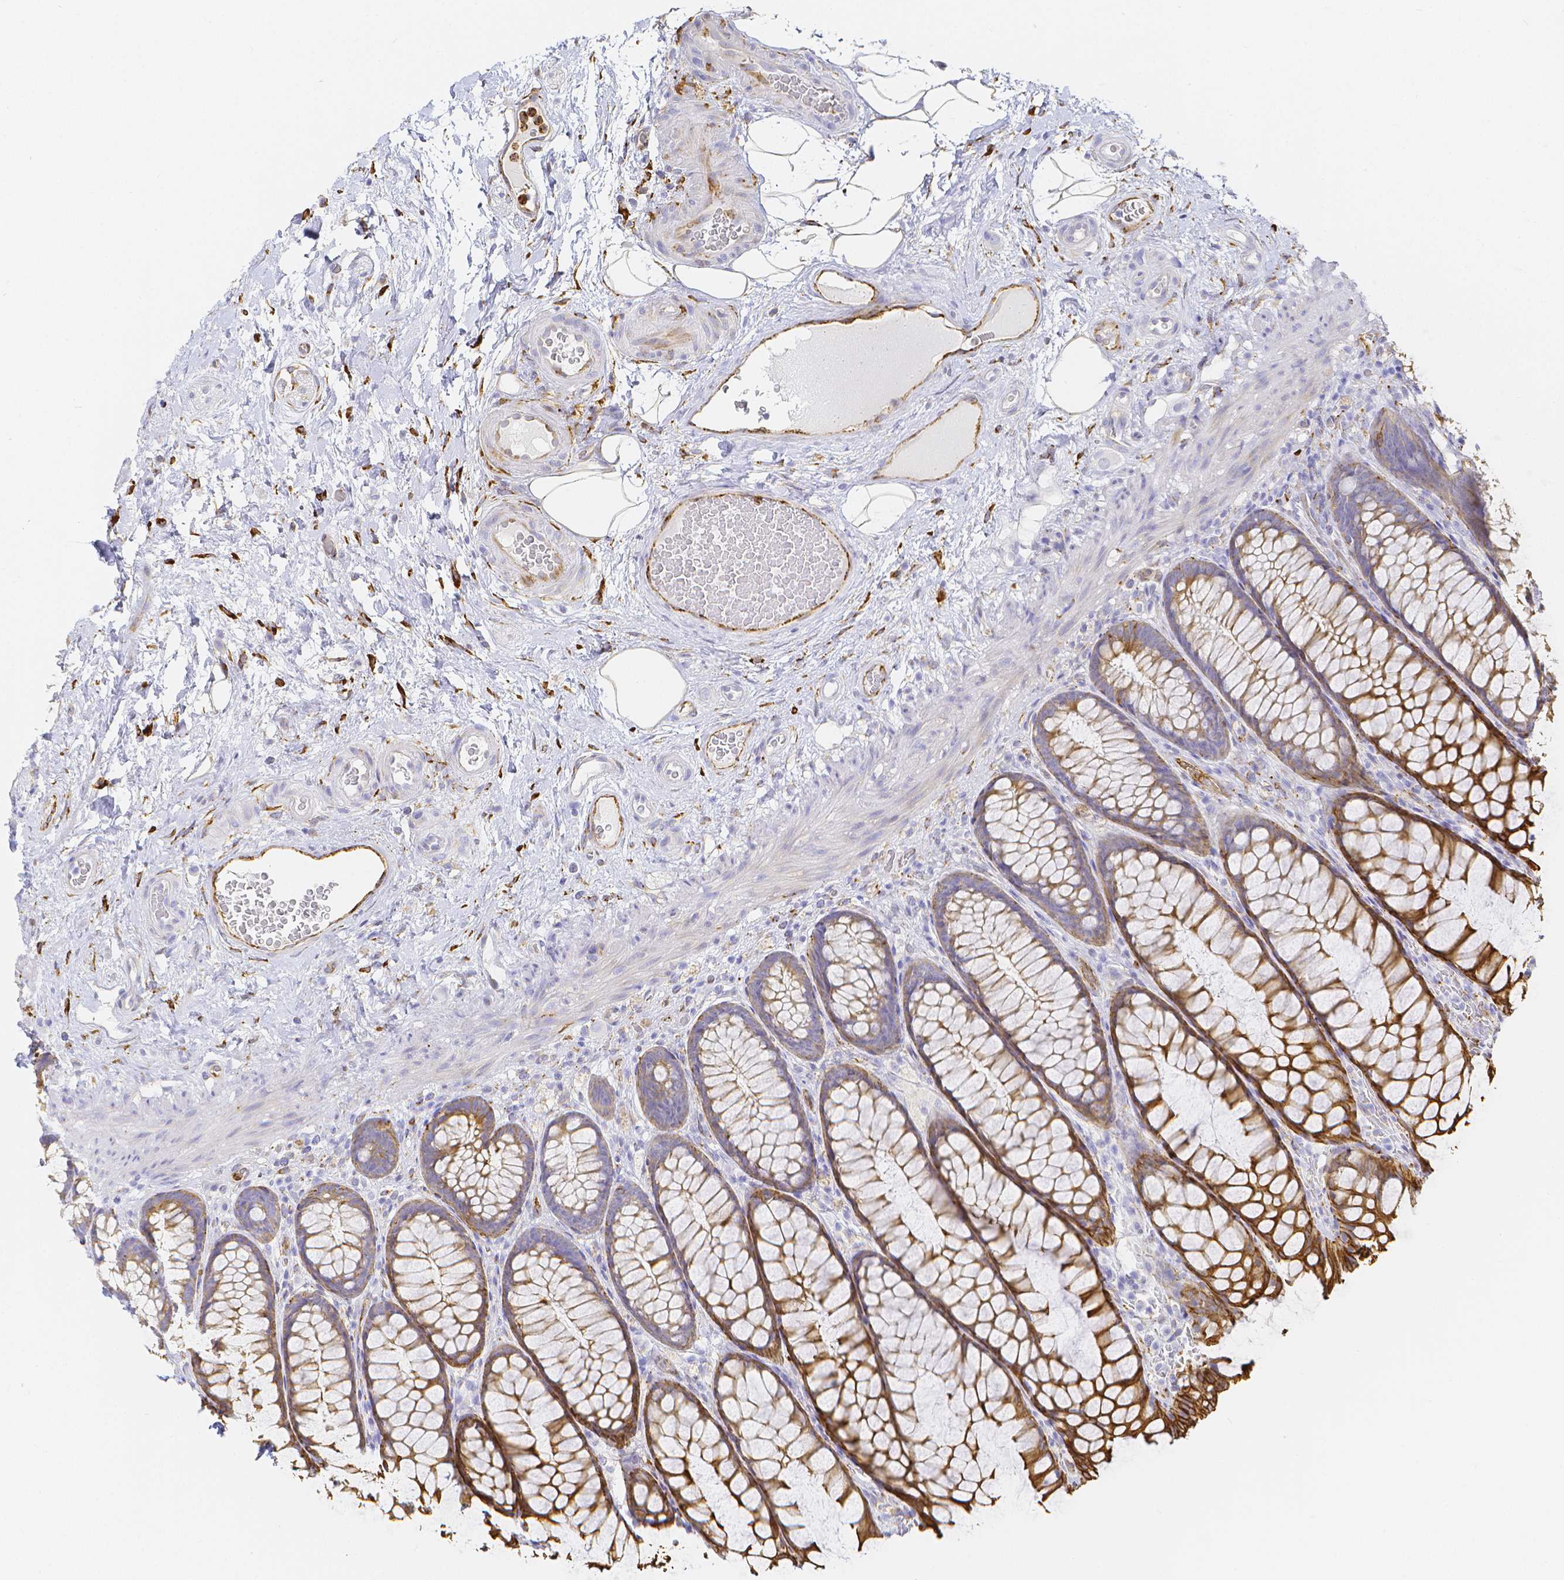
{"staining": {"intensity": "strong", "quantity": ">75%", "location": "cytoplasmic/membranous"}, "tissue": "rectum", "cell_type": "Glandular cells", "image_type": "normal", "snomed": [{"axis": "morphology", "description": "Normal tissue, NOS"}, {"axis": "topography", "description": "Rectum"}], "caption": "IHC histopathology image of benign human rectum stained for a protein (brown), which reveals high levels of strong cytoplasmic/membranous positivity in about >75% of glandular cells.", "gene": "SMURF1", "patient": {"sex": "female", "age": 67}}